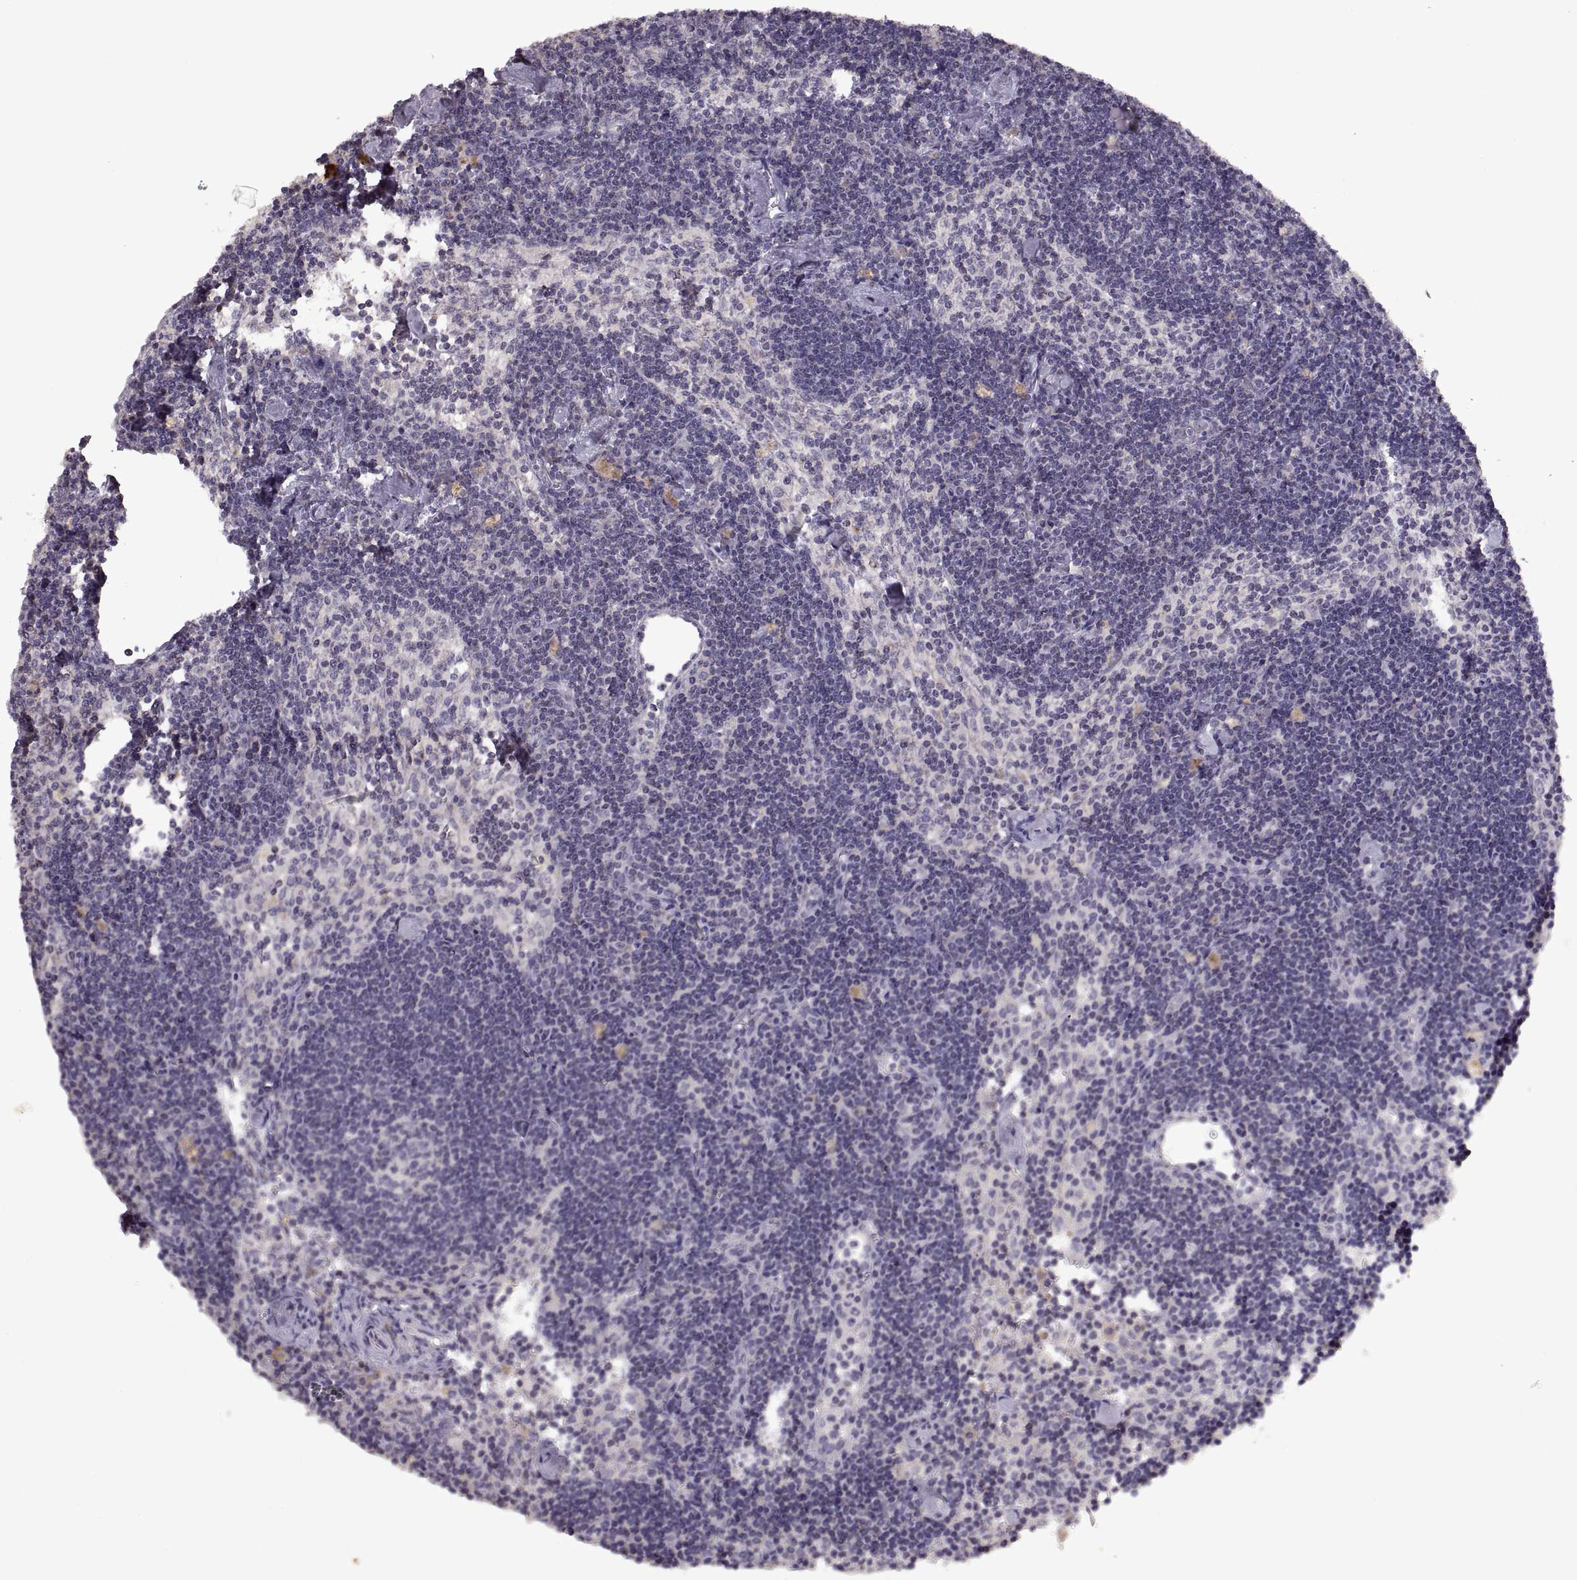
{"staining": {"intensity": "weak", "quantity": "<25%", "location": "cytoplasmic/membranous"}, "tissue": "lymph node", "cell_type": "Non-germinal center cells", "image_type": "normal", "snomed": [{"axis": "morphology", "description": "Normal tissue, NOS"}, {"axis": "topography", "description": "Lymph node"}], "caption": "Human lymph node stained for a protein using immunohistochemistry (IHC) demonstrates no staining in non-germinal center cells.", "gene": "ADAM11", "patient": {"sex": "female", "age": 42}}